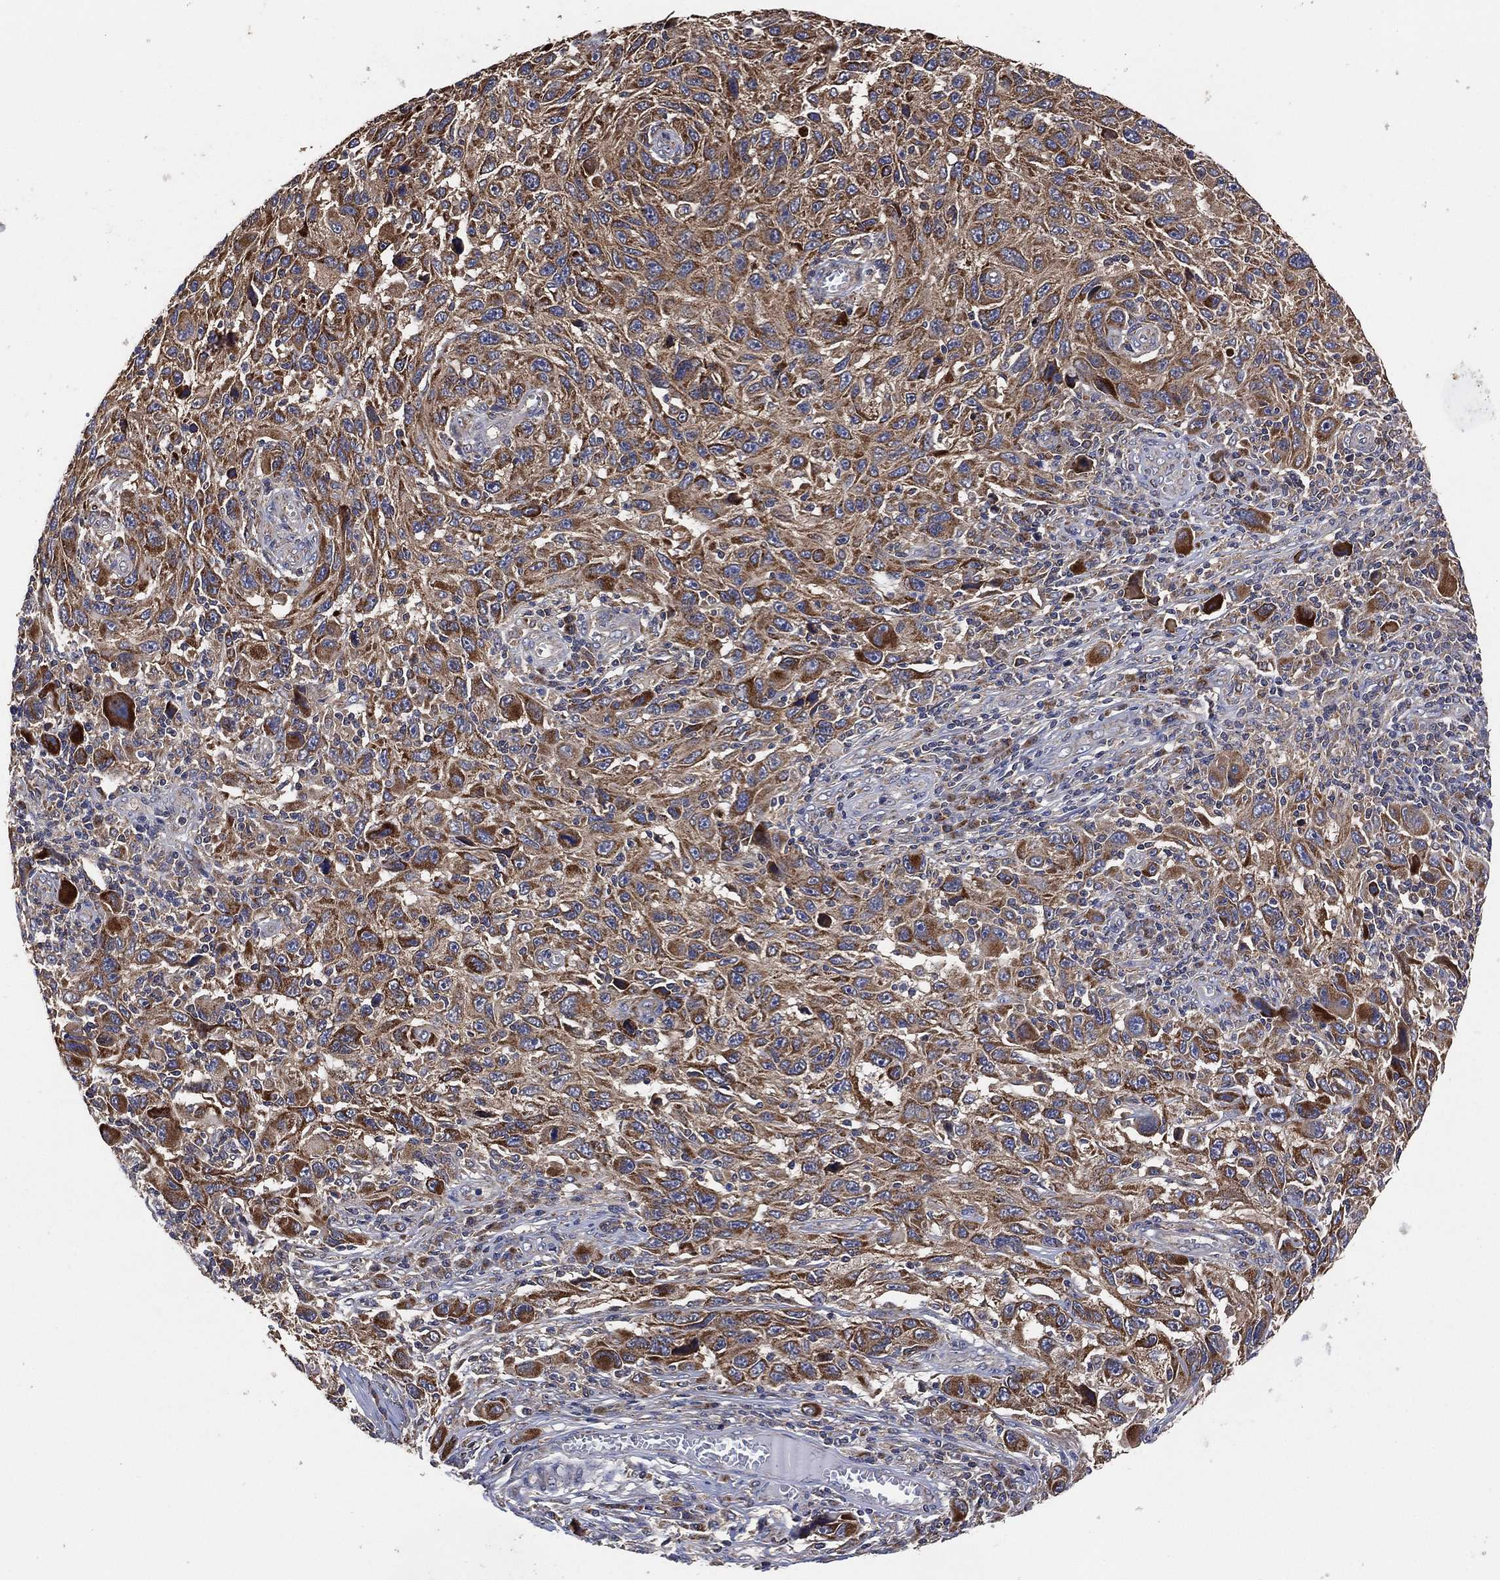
{"staining": {"intensity": "moderate", "quantity": "25%-75%", "location": "cytoplasmic/membranous"}, "tissue": "melanoma", "cell_type": "Tumor cells", "image_type": "cancer", "snomed": [{"axis": "morphology", "description": "Malignant melanoma, NOS"}, {"axis": "topography", "description": "Skin"}], "caption": "Immunohistochemical staining of malignant melanoma exhibits medium levels of moderate cytoplasmic/membranous staining in about 25%-75% of tumor cells.", "gene": "LIMD1", "patient": {"sex": "male", "age": 53}}